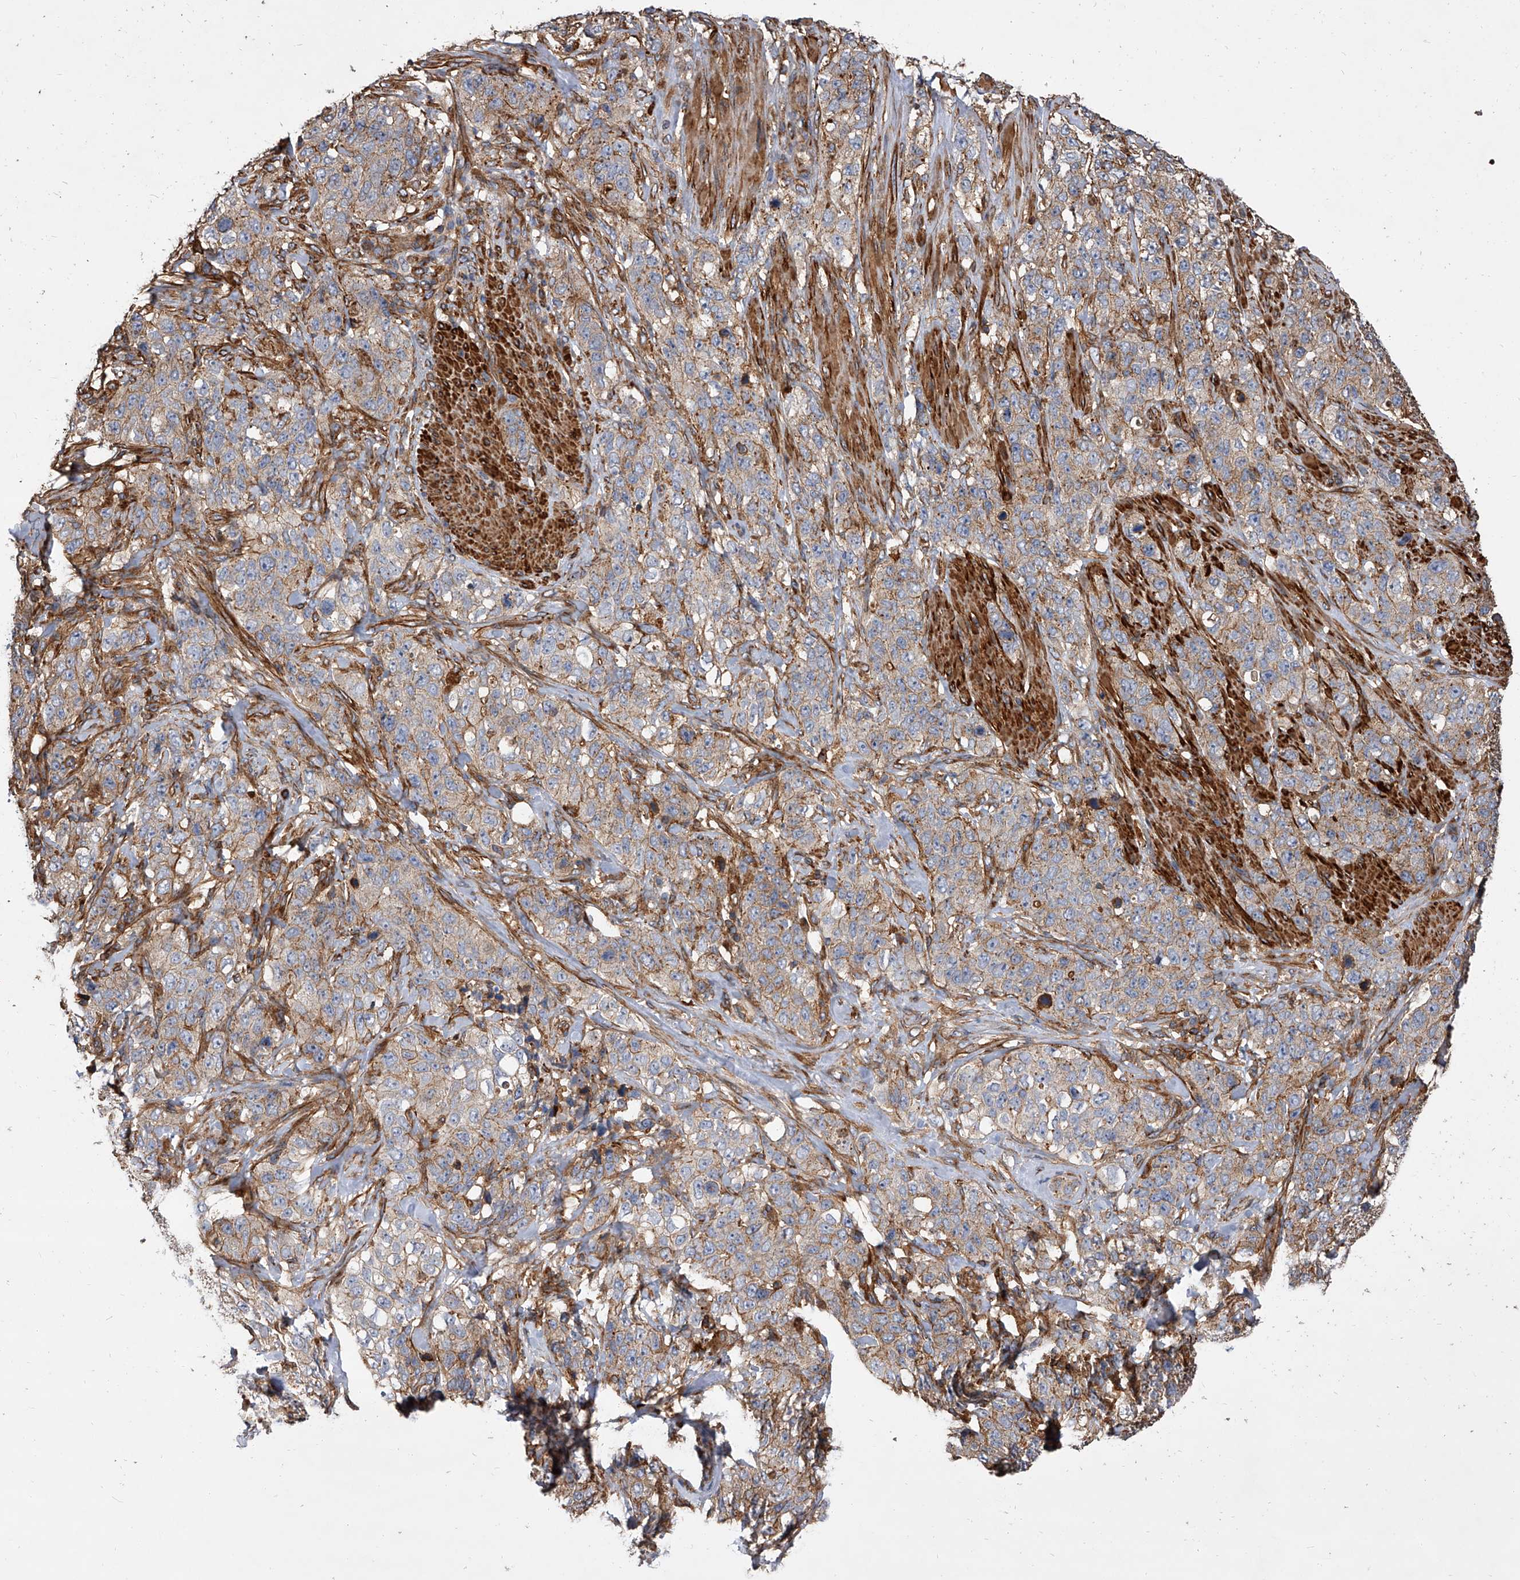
{"staining": {"intensity": "weak", "quantity": "25%-75%", "location": "cytoplasmic/membranous"}, "tissue": "stomach cancer", "cell_type": "Tumor cells", "image_type": "cancer", "snomed": [{"axis": "morphology", "description": "Adenocarcinoma, NOS"}, {"axis": "topography", "description": "Stomach"}], "caption": "Protein staining of adenocarcinoma (stomach) tissue displays weak cytoplasmic/membranous expression in approximately 25%-75% of tumor cells. The staining was performed using DAB (3,3'-diaminobenzidine), with brown indicating positive protein expression. Nuclei are stained blue with hematoxylin.", "gene": "PISD", "patient": {"sex": "male", "age": 48}}